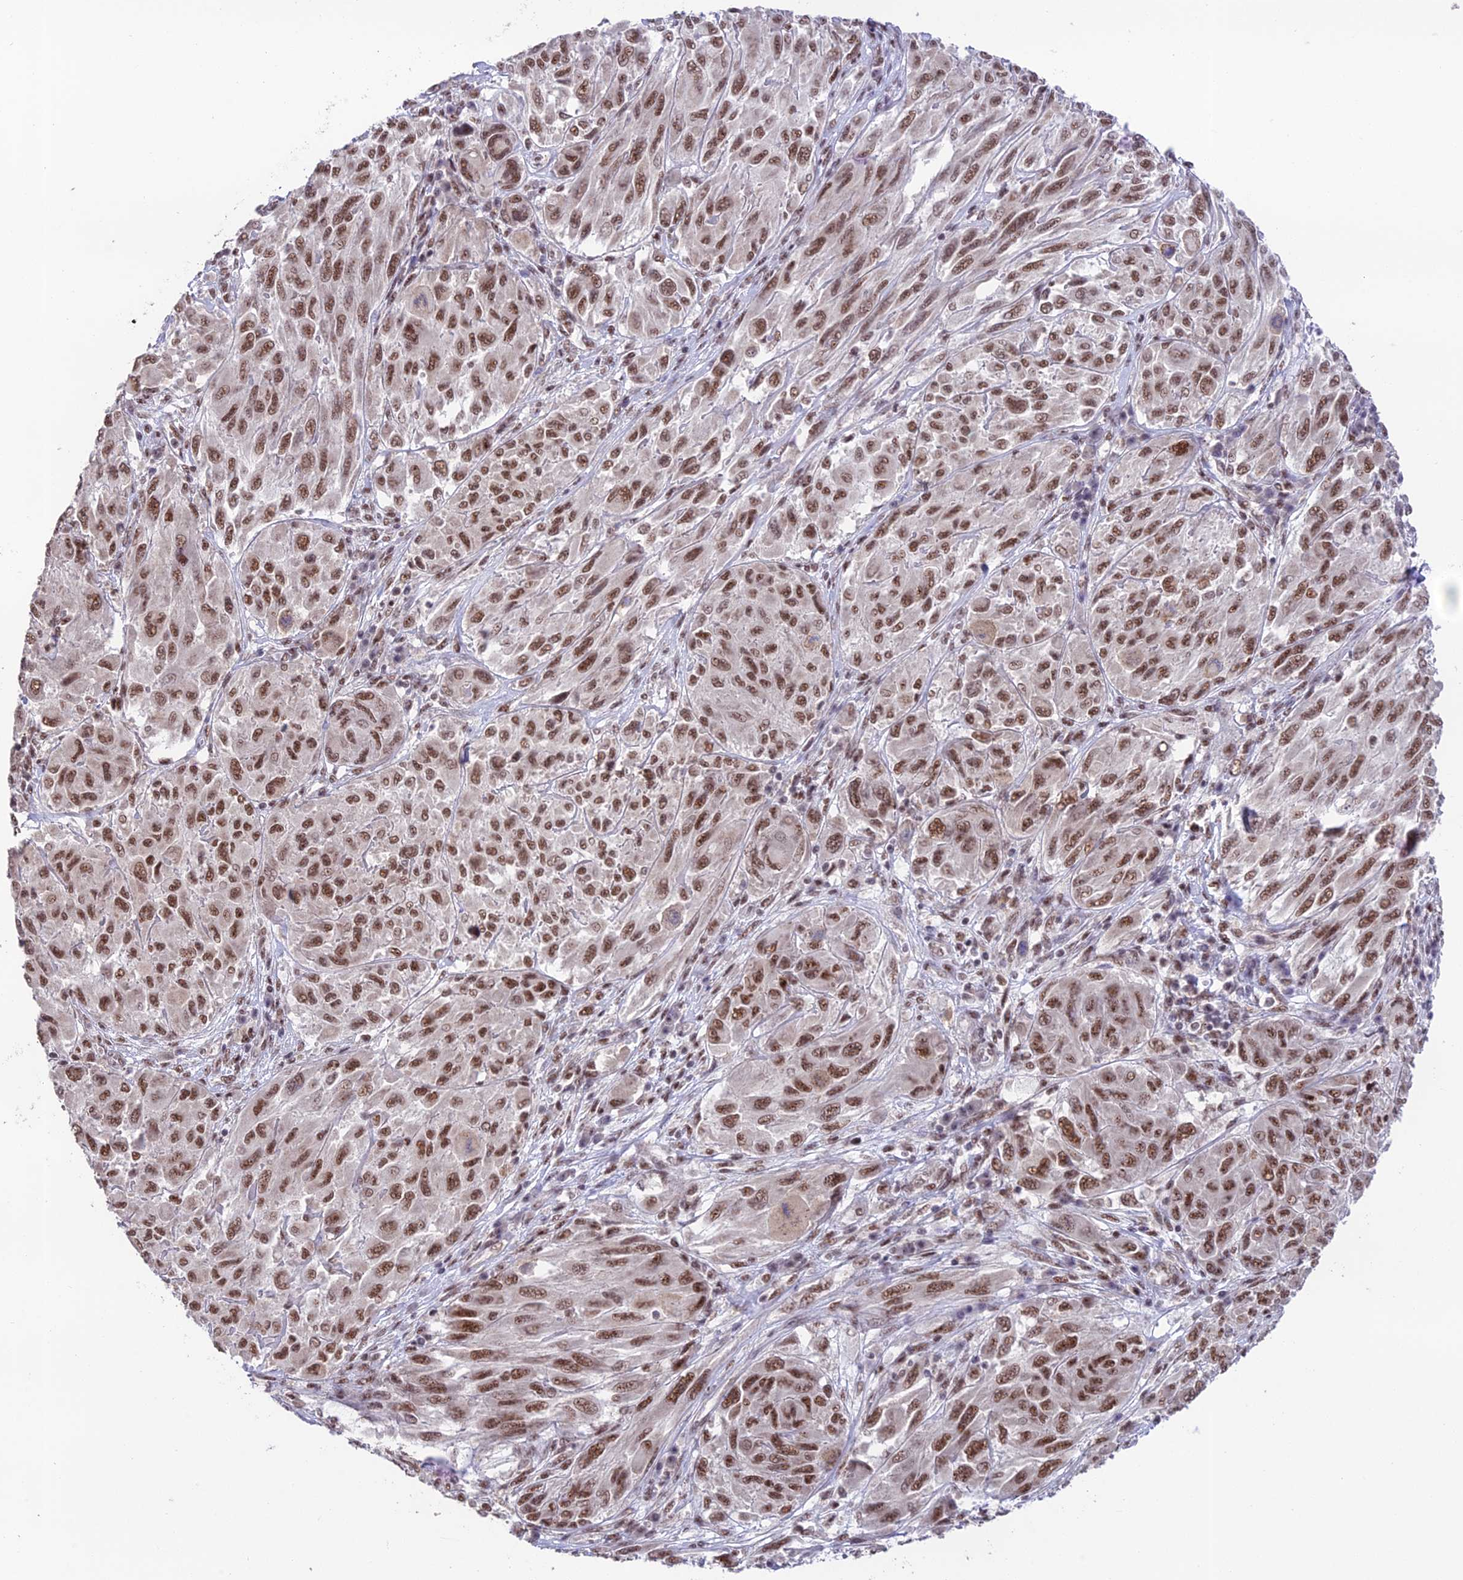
{"staining": {"intensity": "moderate", "quantity": ">75%", "location": "nuclear"}, "tissue": "melanoma", "cell_type": "Tumor cells", "image_type": "cancer", "snomed": [{"axis": "morphology", "description": "Malignant melanoma, NOS"}, {"axis": "topography", "description": "Skin"}], "caption": "Protein analysis of malignant melanoma tissue exhibits moderate nuclear staining in about >75% of tumor cells.", "gene": "THOC7", "patient": {"sex": "female", "age": 91}}